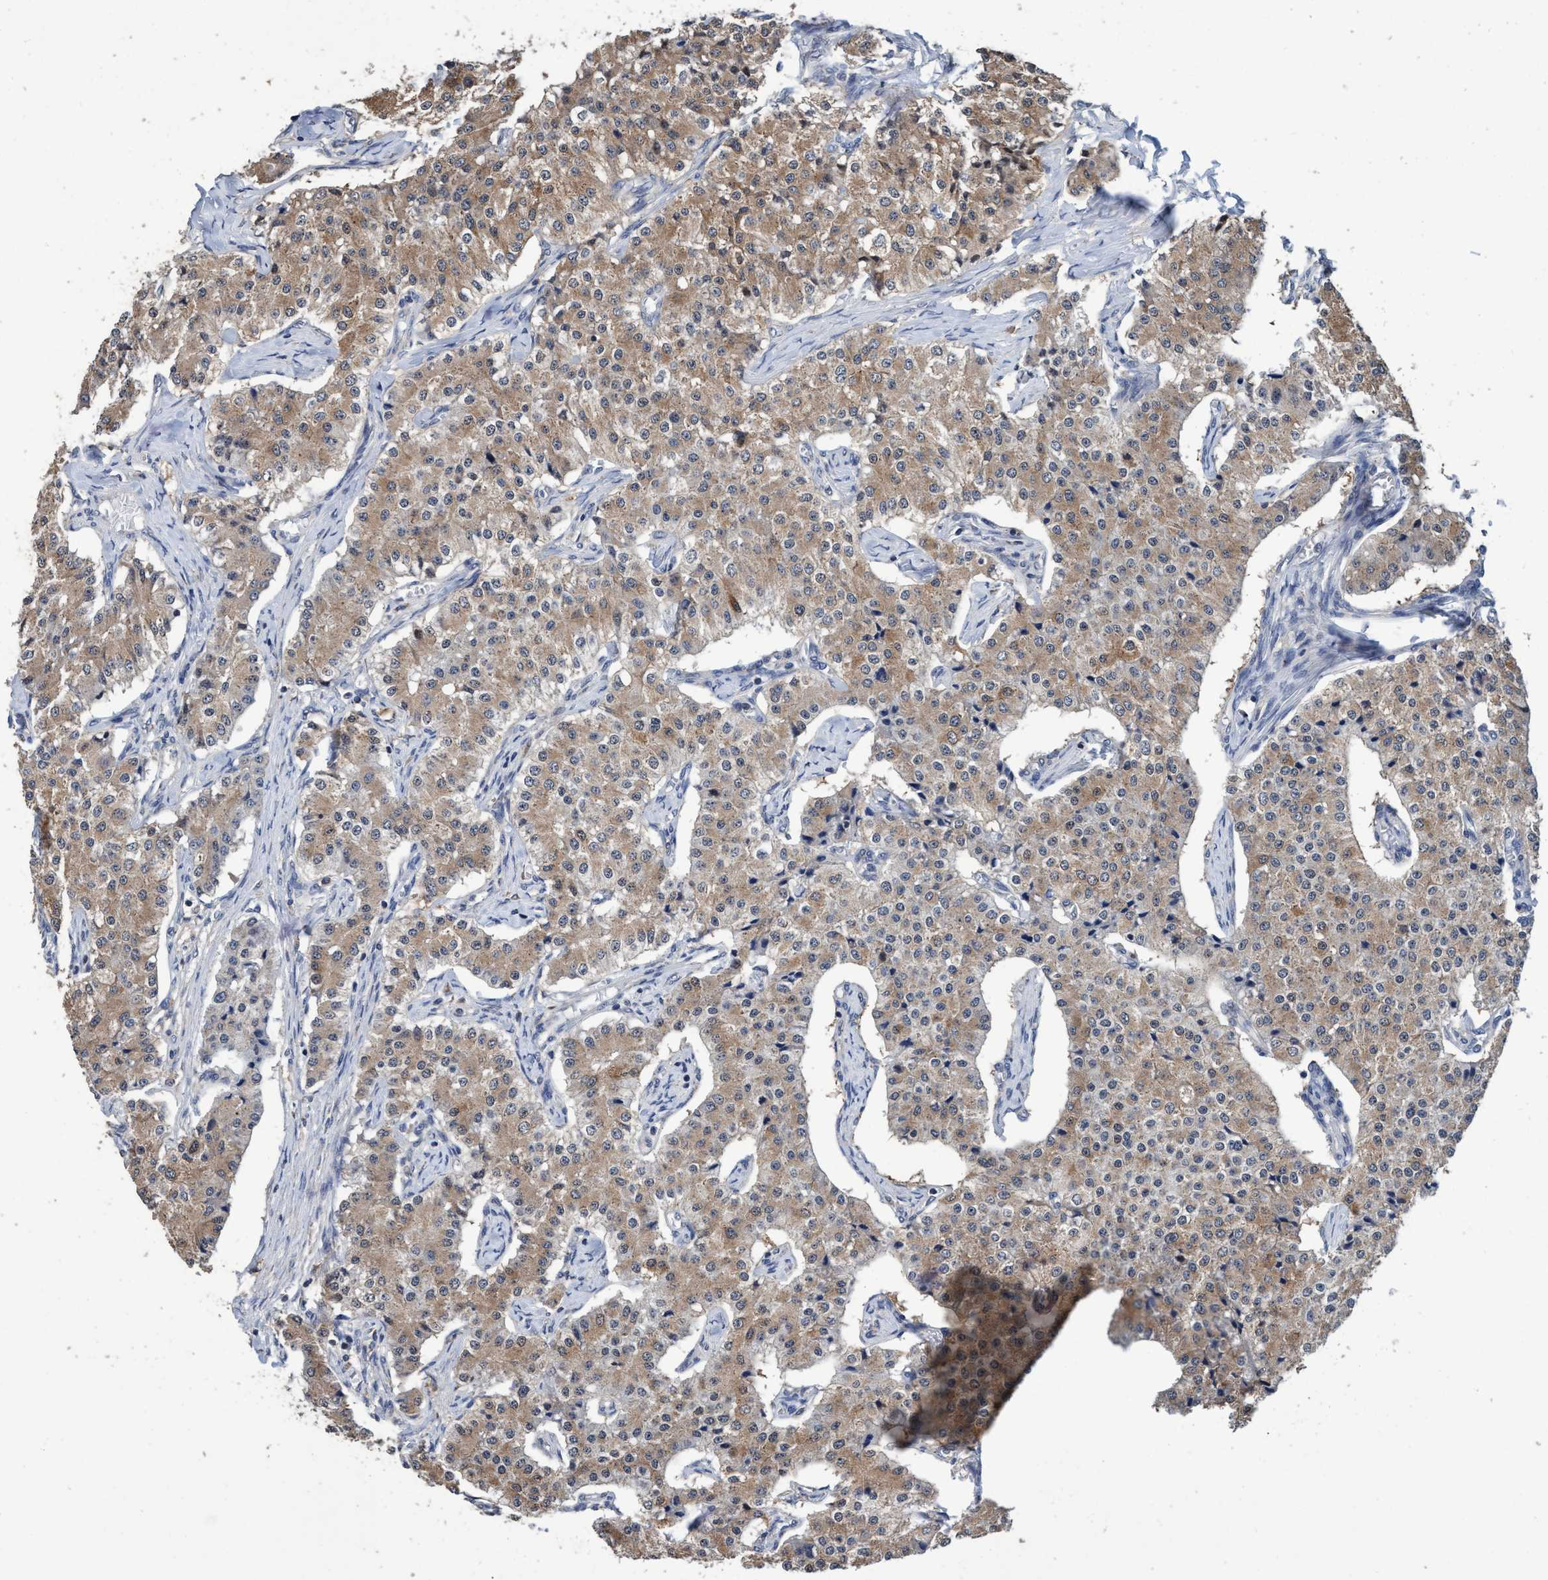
{"staining": {"intensity": "weak", "quantity": ">75%", "location": "cytoplasmic/membranous"}, "tissue": "carcinoid", "cell_type": "Tumor cells", "image_type": "cancer", "snomed": [{"axis": "morphology", "description": "Carcinoid, malignant, NOS"}, {"axis": "topography", "description": "Colon"}], "caption": "A brown stain labels weak cytoplasmic/membranous expression of a protein in human malignant carcinoid tumor cells.", "gene": "CALCOCO2", "patient": {"sex": "female", "age": 52}}